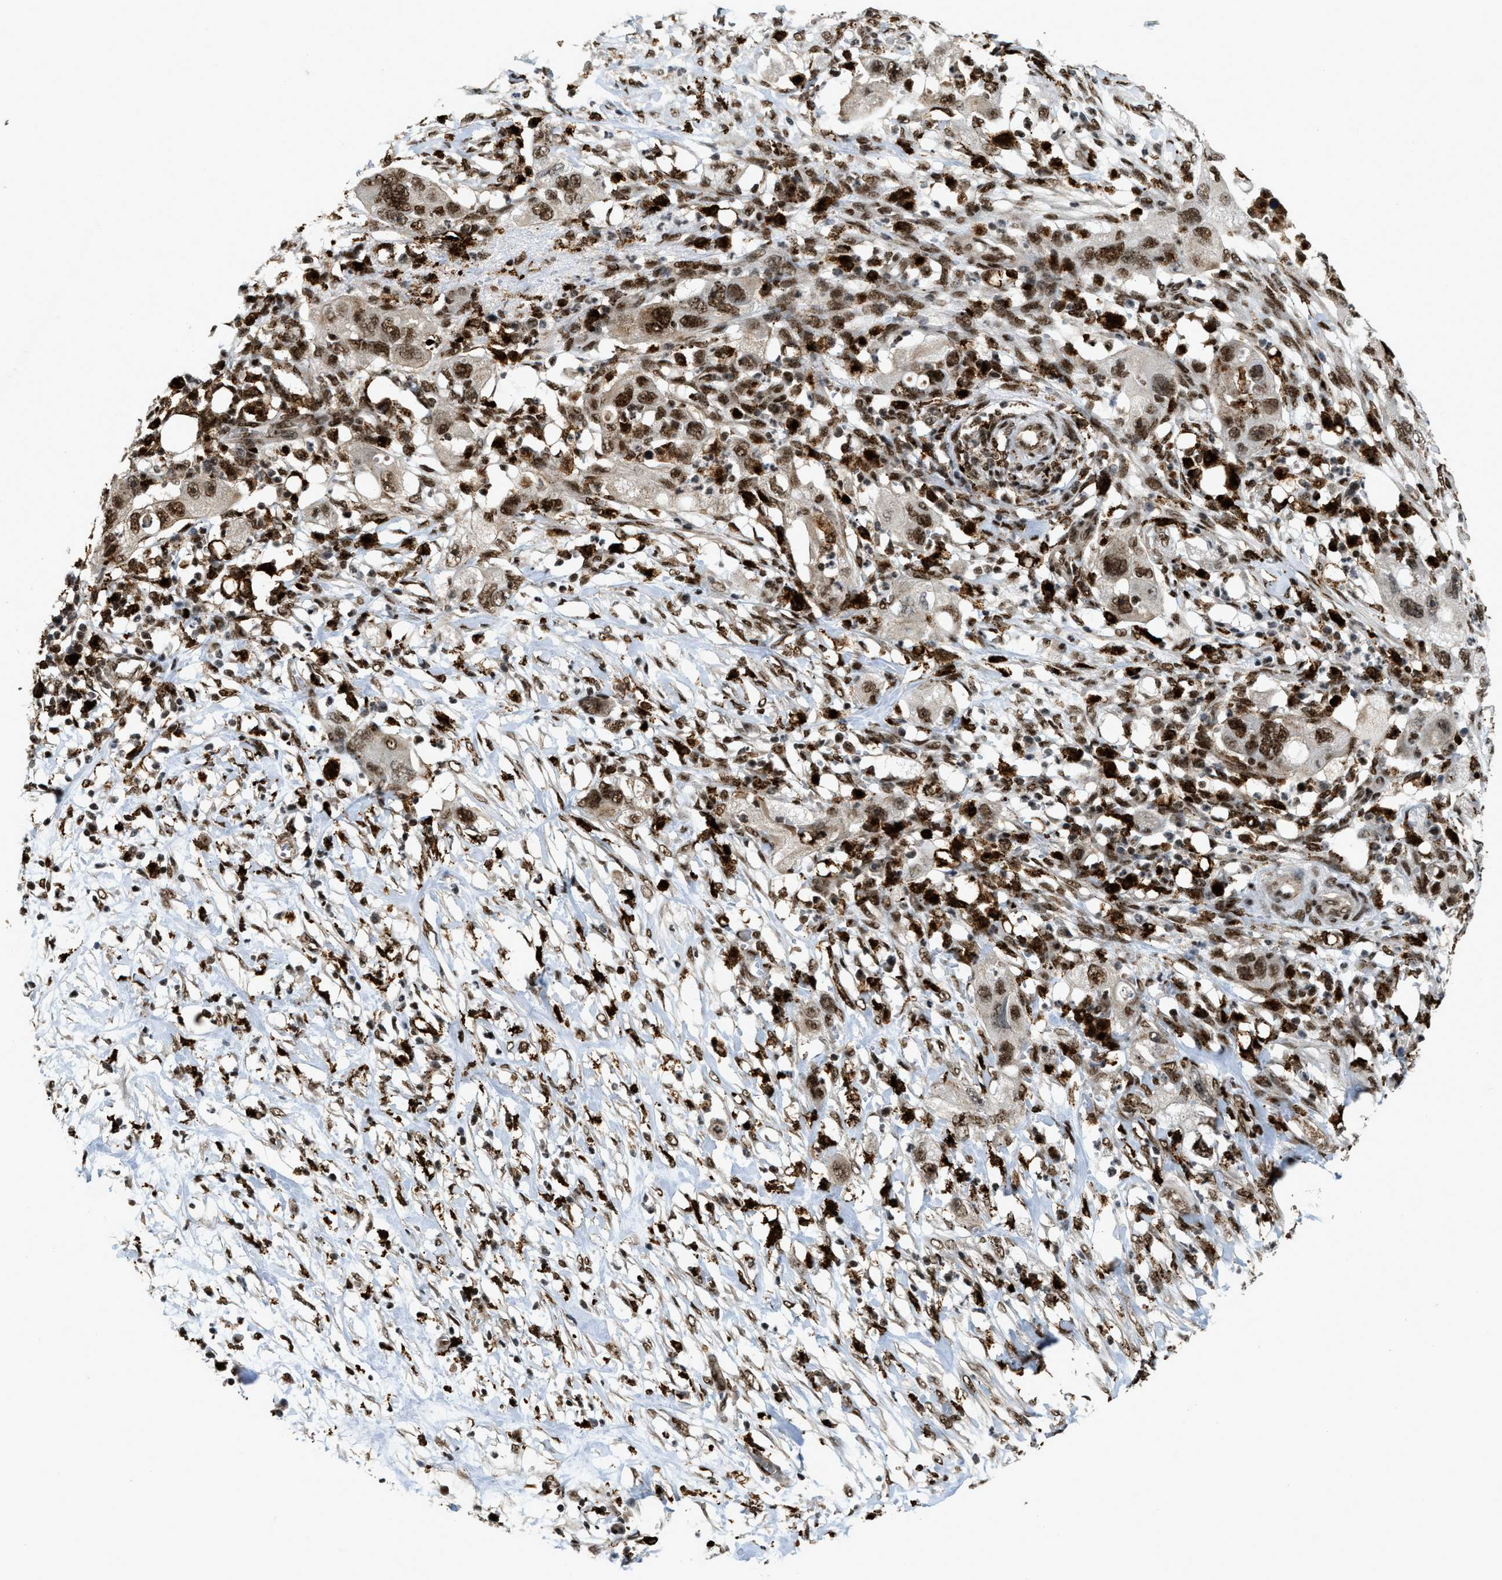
{"staining": {"intensity": "strong", "quantity": ">75%", "location": "cytoplasmic/membranous,nuclear"}, "tissue": "pancreatic cancer", "cell_type": "Tumor cells", "image_type": "cancer", "snomed": [{"axis": "morphology", "description": "Adenocarcinoma, NOS"}, {"axis": "topography", "description": "Pancreas"}], "caption": "Protein expression analysis of pancreatic cancer reveals strong cytoplasmic/membranous and nuclear positivity in about >75% of tumor cells. Ihc stains the protein of interest in brown and the nuclei are stained blue.", "gene": "NUMA1", "patient": {"sex": "female", "age": 78}}